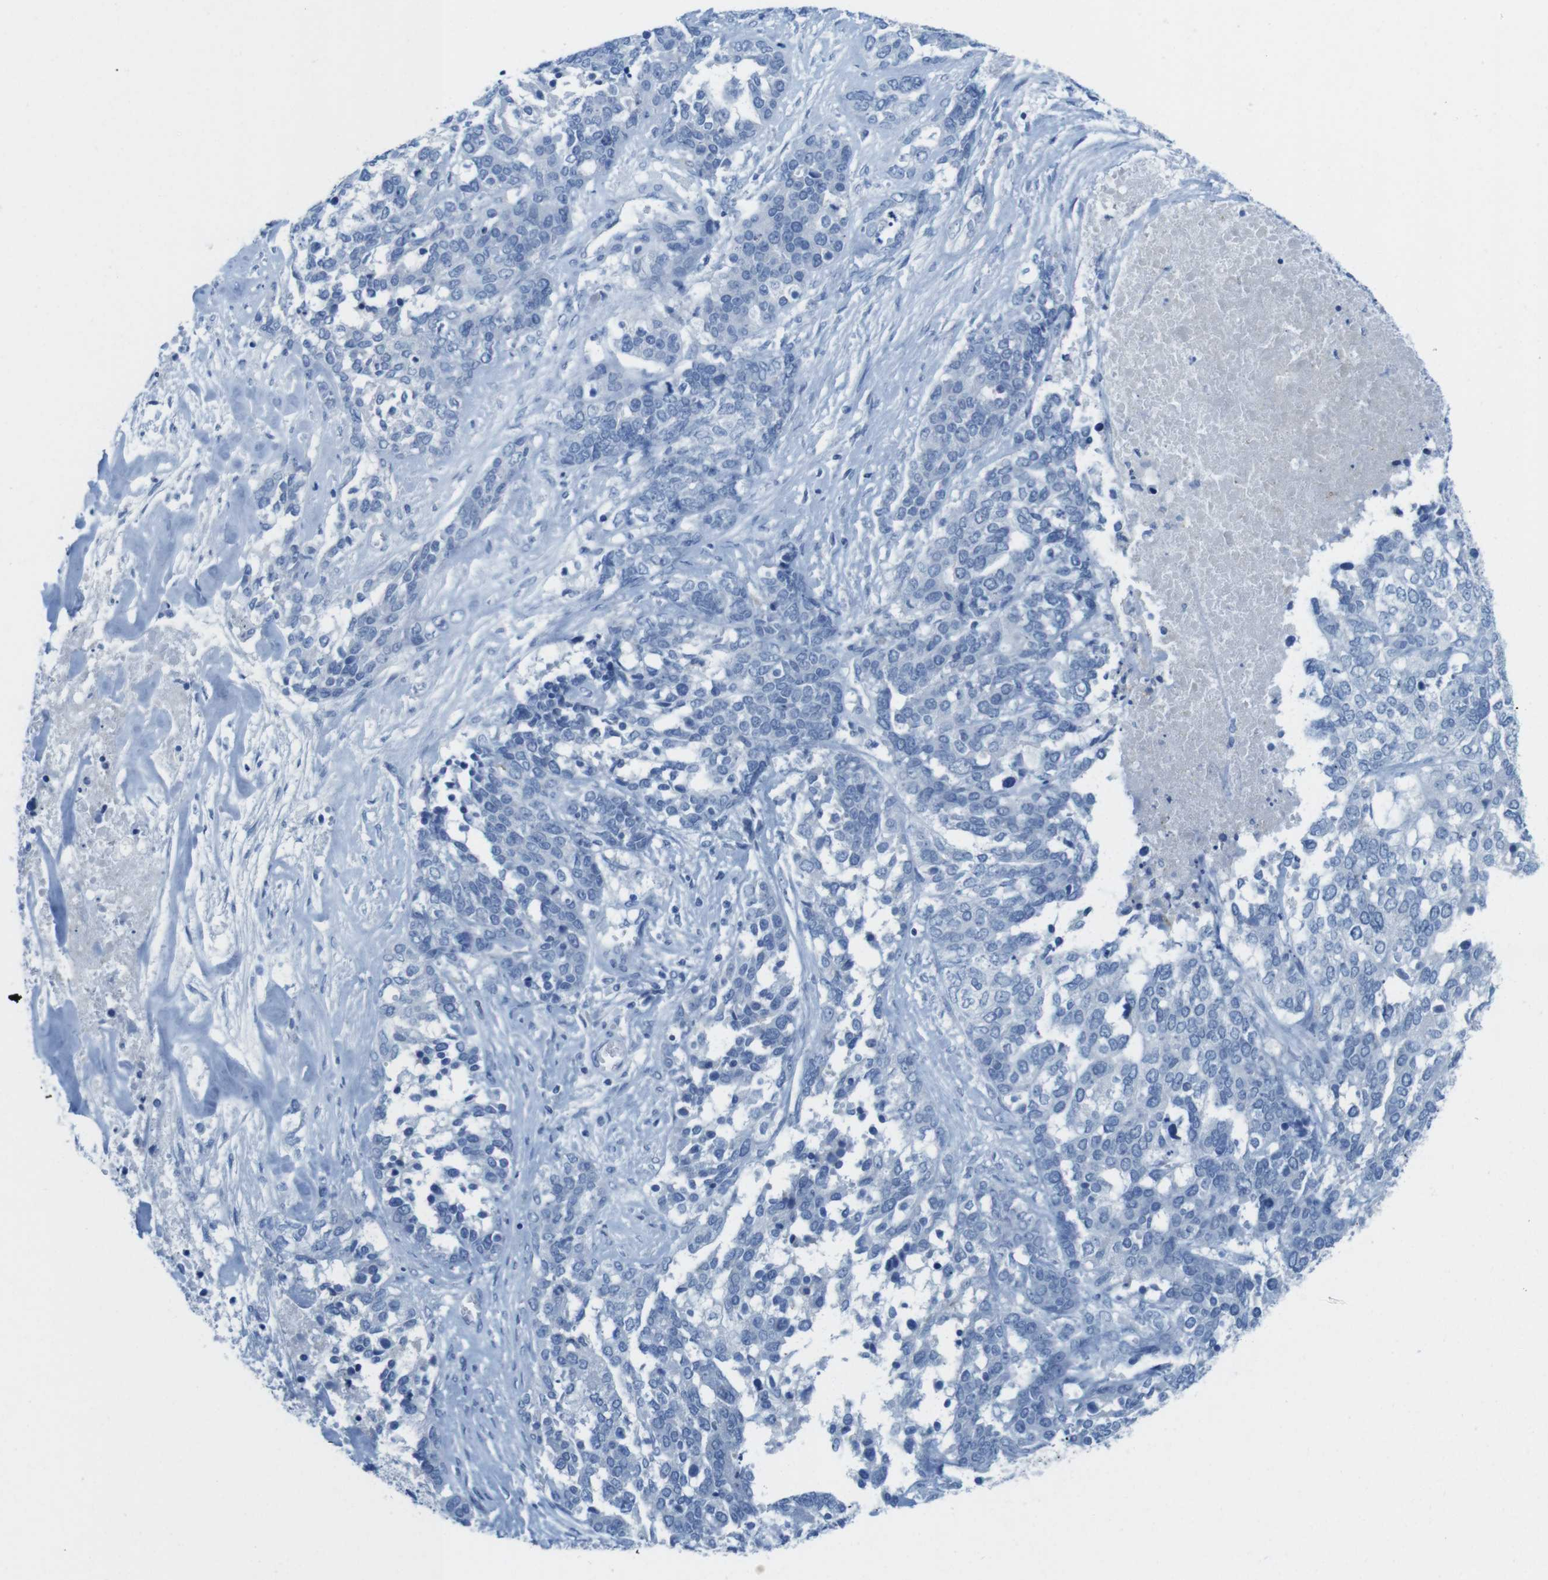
{"staining": {"intensity": "negative", "quantity": "none", "location": "none"}, "tissue": "ovarian cancer", "cell_type": "Tumor cells", "image_type": "cancer", "snomed": [{"axis": "morphology", "description": "Cystadenocarcinoma, serous, NOS"}, {"axis": "topography", "description": "Ovary"}], "caption": "Ovarian cancer was stained to show a protein in brown. There is no significant expression in tumor cells.", "gene": "GAP43", "patient": {"sex": "female", "age": 44}}